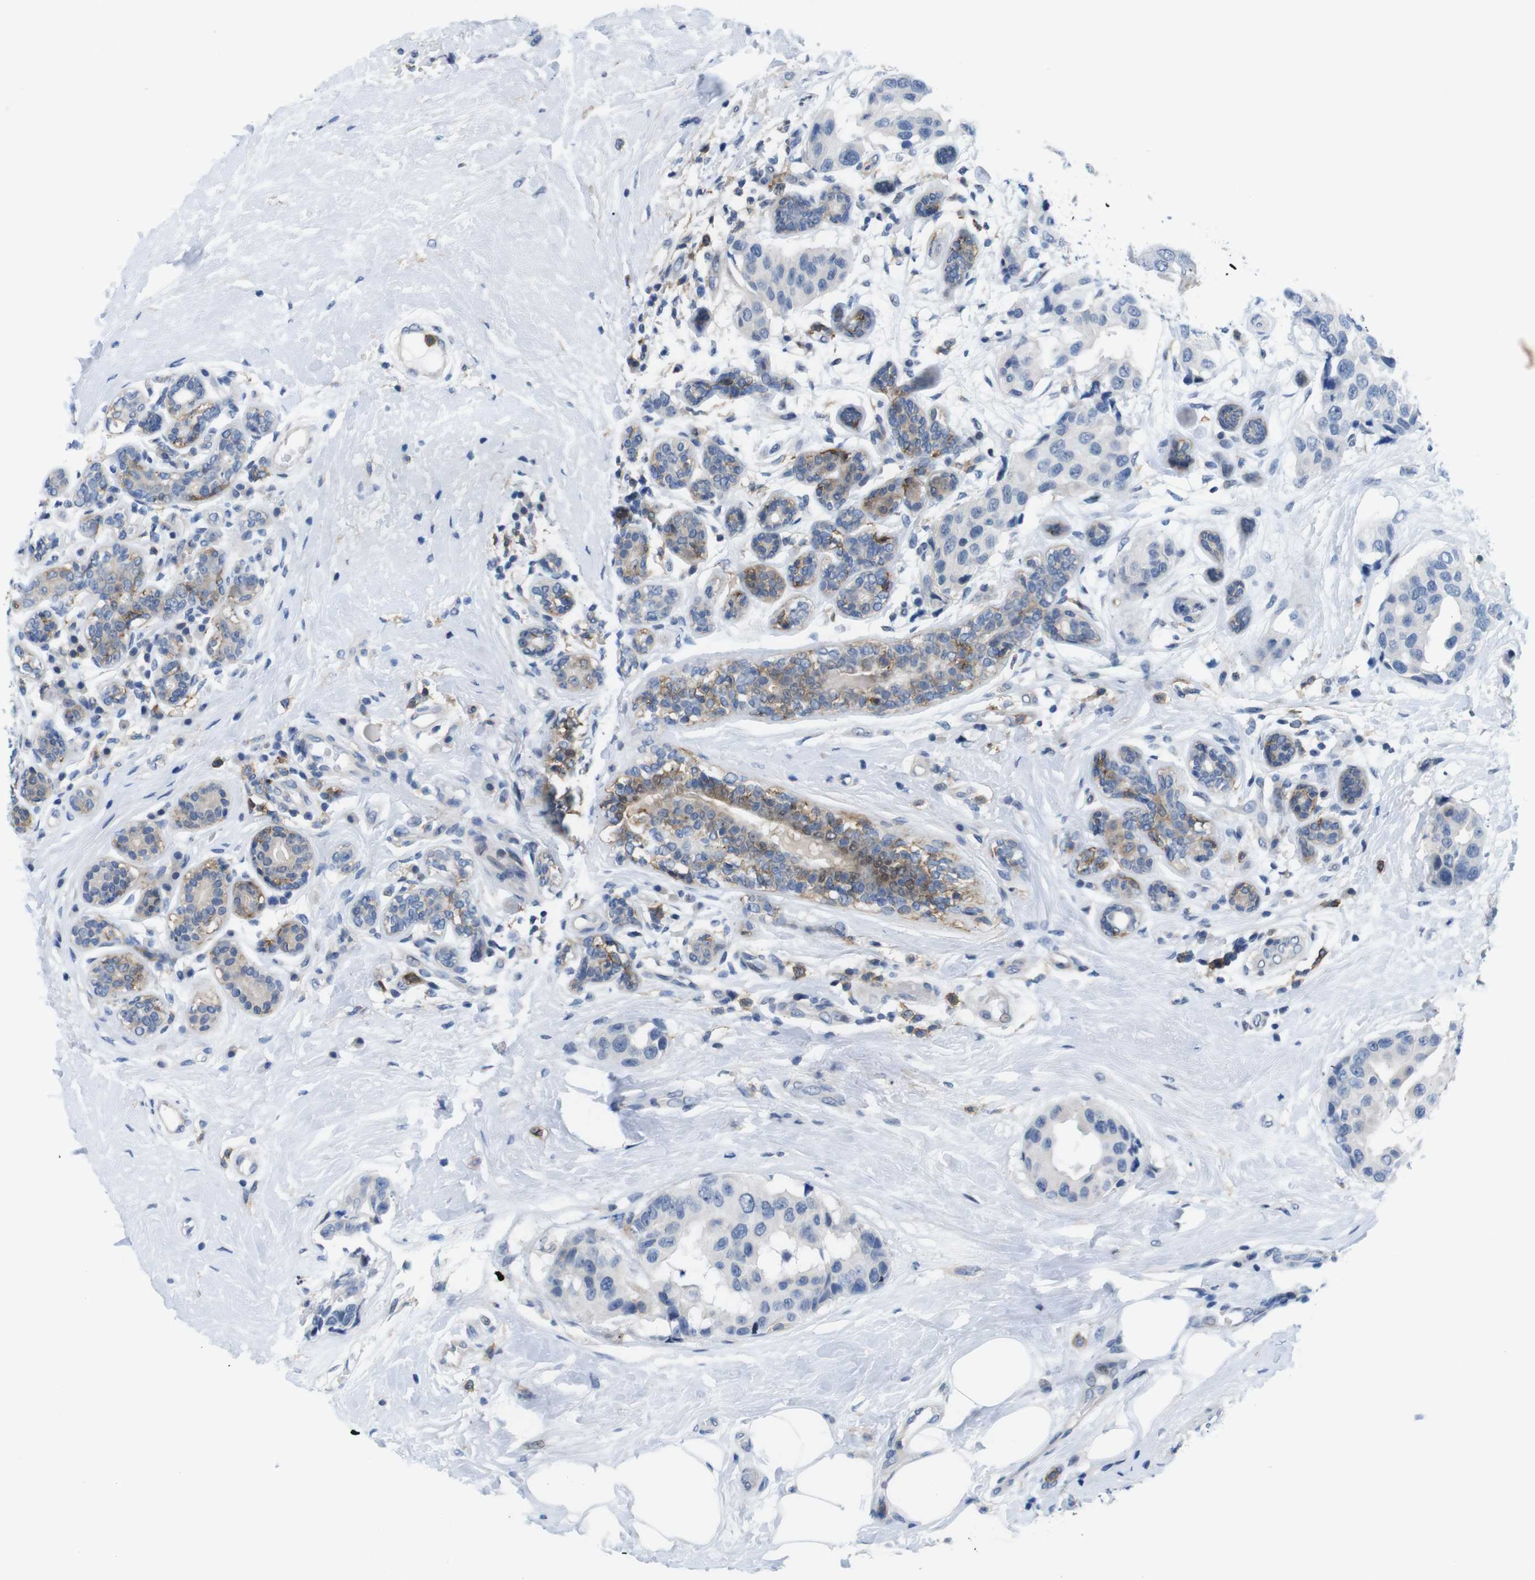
{"staining": {"intensity": "negative", "quantity": "none", "location": "none"}, "tissue": "breast cancer", "cell_type": "Tumor cells", "image_type": "cancer", "snomed": [{"axis": "morphology", "description": "Normal tissue, NOS"}, {"axis": "morphology", "description": "Duct carcinoma"}, {"axis": "topography", "description": "Breast"}], "caption": "A histopathology image of human breast cancer is negative for staining in tumor cells. The staining is performed using DAB brown chromogen with nuclei counter-stained in using hematoxylin.", "gene": "CD300C", "patient": {"sex": "female", "age": 39}}